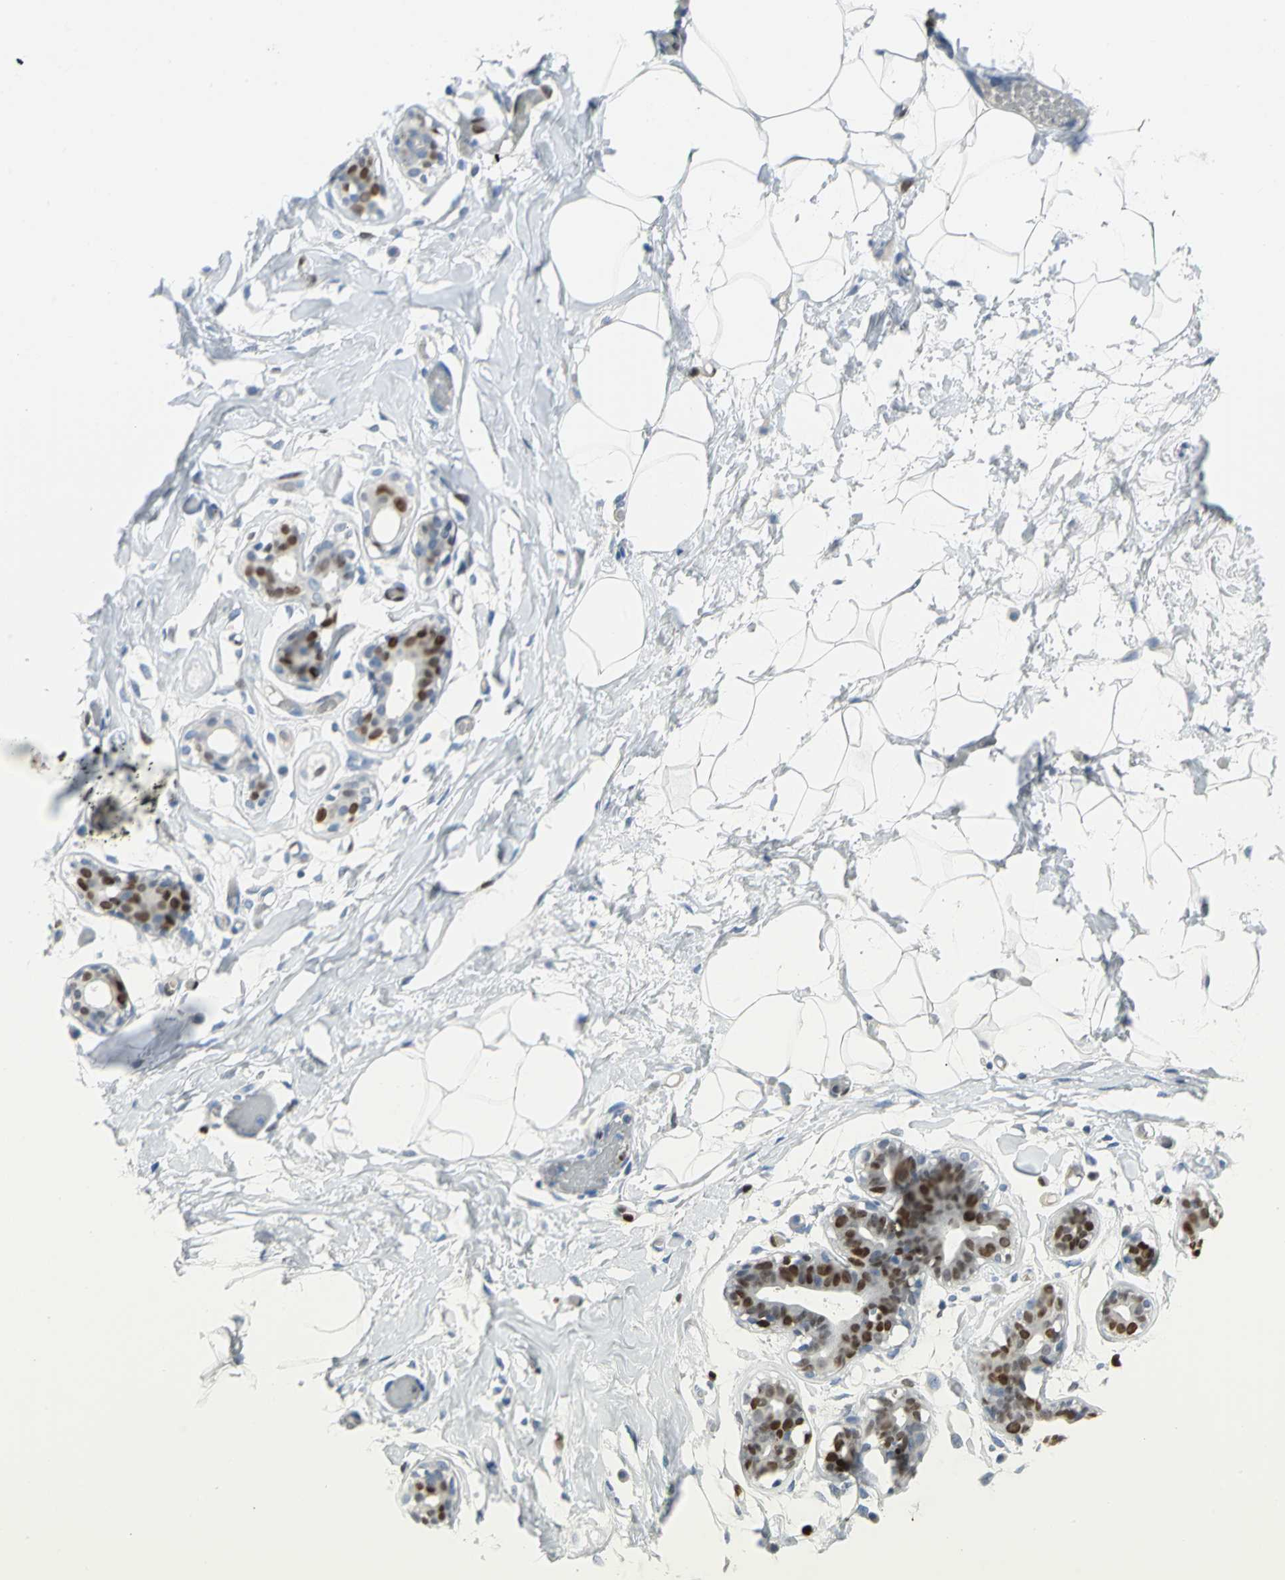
{"staining": {"intensity": "negative", "quantity": "none", "location": "none"}, "tissue": "adipose tissue", "cell_type": "Adipocytes", "image_type": "normal", "snomed": [{"axis": "morphology", "description": "Normal tissue, NOS"}, {"axis": "topography", "description": "Breast"}, {"axis": "topography", "description": "Soft tissue"}], "caption": "There is no significant positivity in adipocytes of adipose tissue. Brightfield microscopy of immunohistochemistry stained with DAB (brown) and hematoxylin (blue), captured at high magnification.", "gene": "MCM4", "patient": {"sex": "female", "age": 25}}